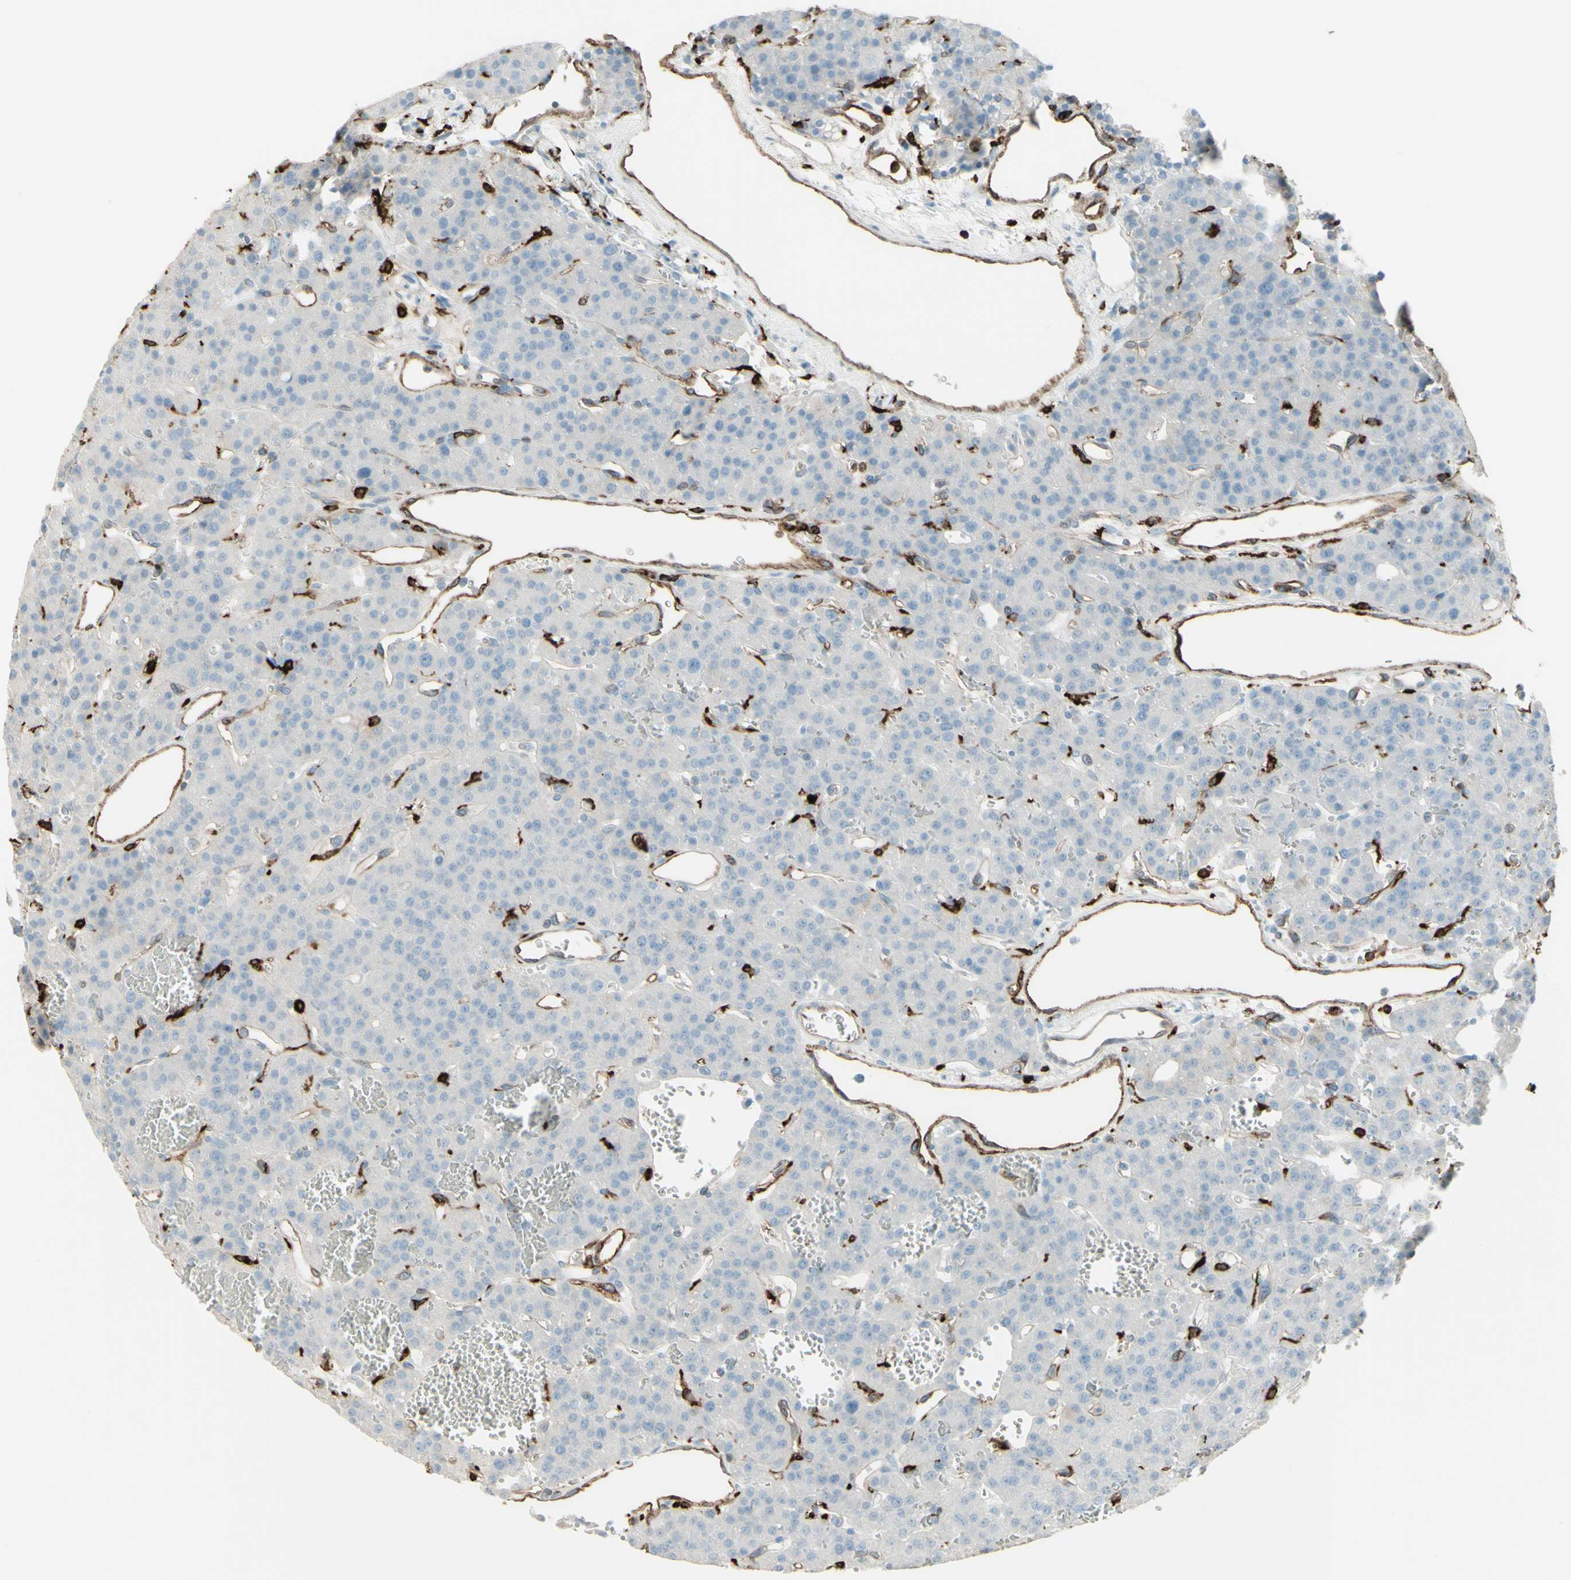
{"staining": {"intensity": "negative", "quantity": "none", "location": "none"}, "tissue": "parathyroid gland", "cell_type": "Glandular cells", "image_type": "normal", "snomed": [{"axis": "morphology", "description": "Normal tissue, NOS"}, {"axis": "morphology", "description": "Adenoma, NOS"}, {"axis": "topography", "description": "Parathyroid gland"}], "caption": "The histopathology image exhibits no significant staining in glandular cells of parathyroid gland. (Stains: DAB (3,3'-diaminobenzidine) immunohistochemistry with hematoxylin counter stain, Microscopy: brightfield microscopy at high magnification).", "gene": "HLA", "patient": {"sex": "female", "age": 81}}